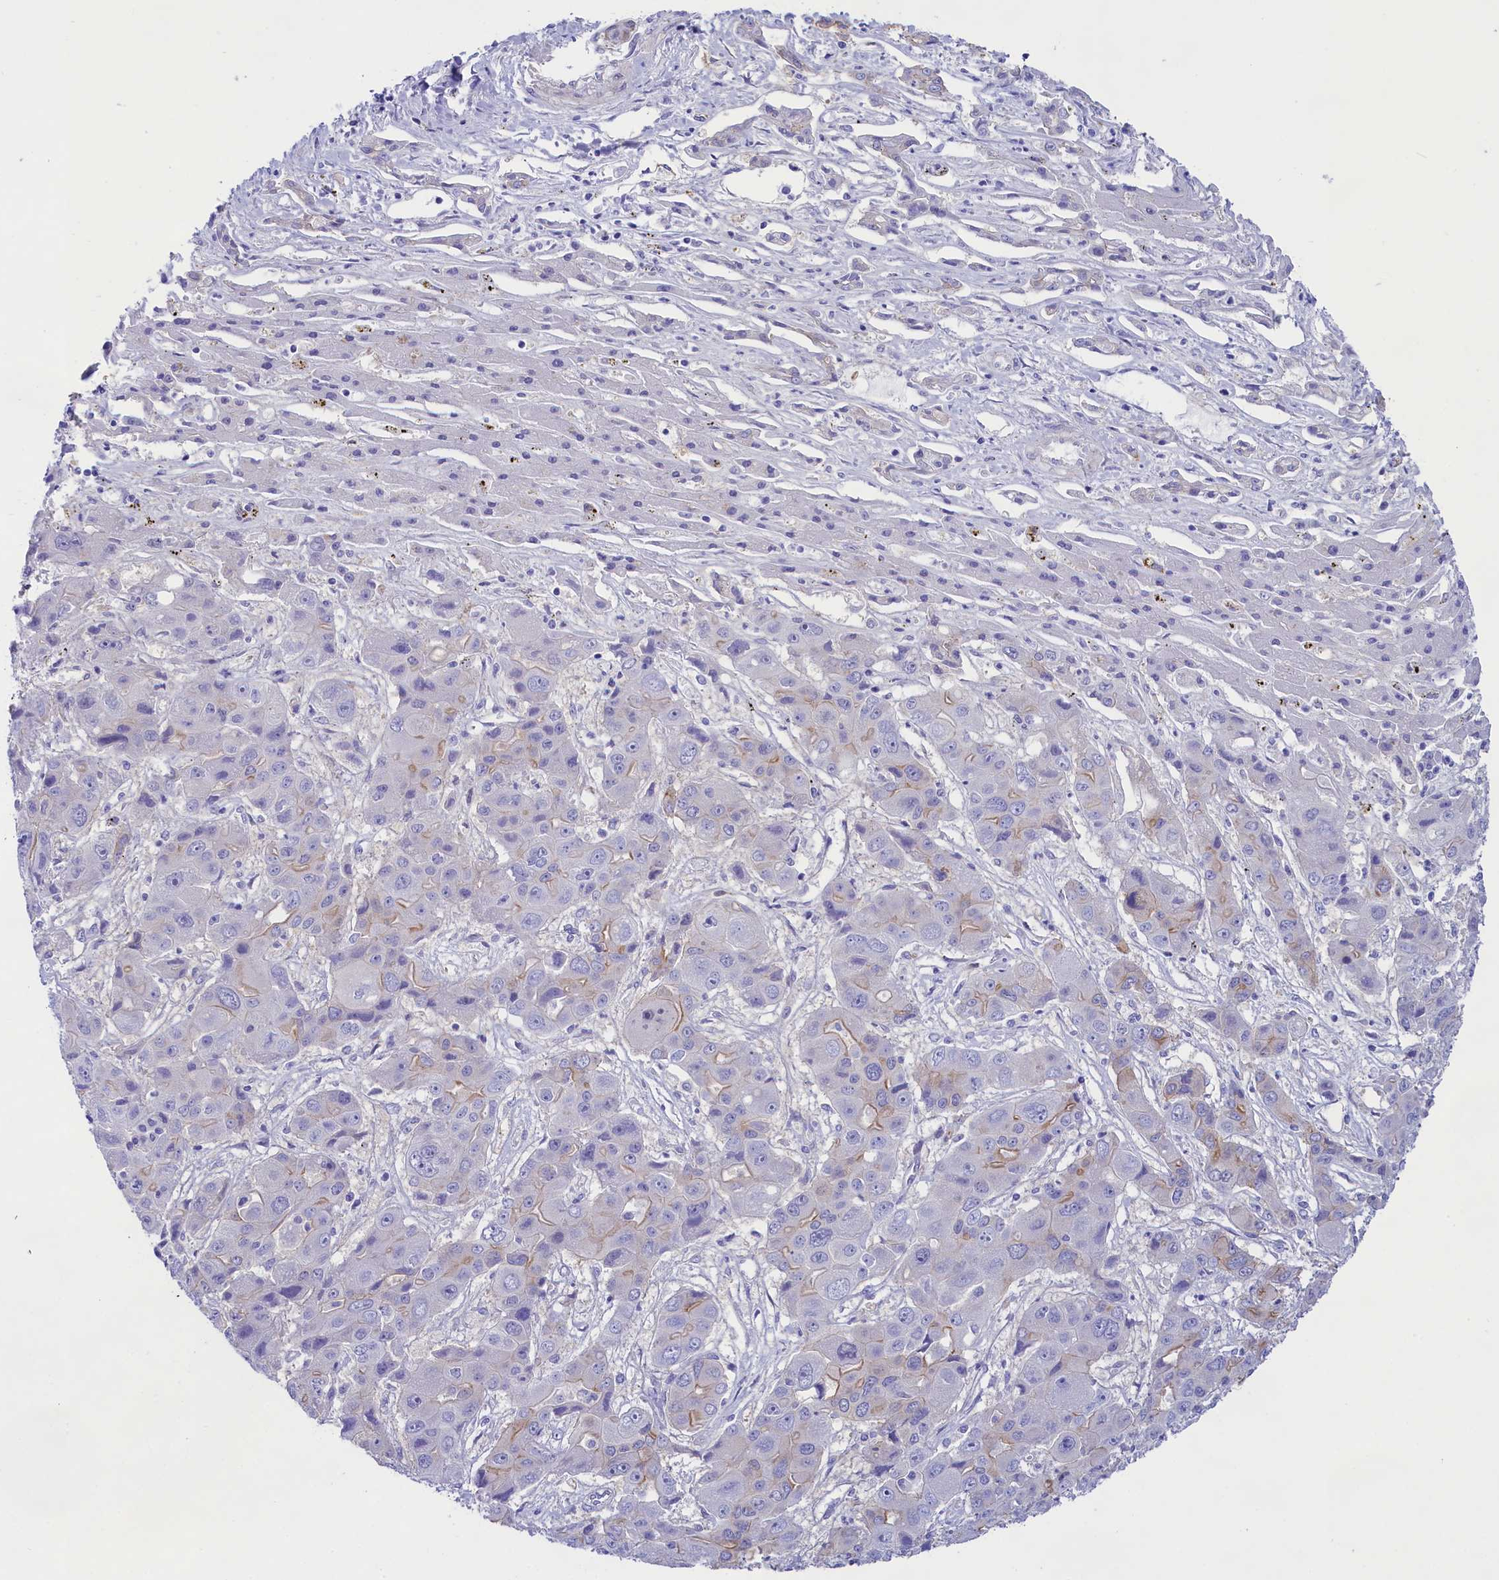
{"staining": {"intensity": "moderate", "quantity": "<25%", "location": "cytoplasmic/membranous"}, "tissue": "liver cancer", "cell_type": "Tumor cells", "image_type": "cancer", "snomed": [{"axis": "morphology", "description": "Cholangiocarcinoma"}, {"axis": "topography", "description": "Liver"}], "caption": "Liver cholangiocarcinoma stained with a brown dye demonstrates moderate cytoplasmic/membranous positive staining in approximately <25% of tumor cells.", "gene": "PPP1R13L", "patient": {"sex": "male", "age": 67}}